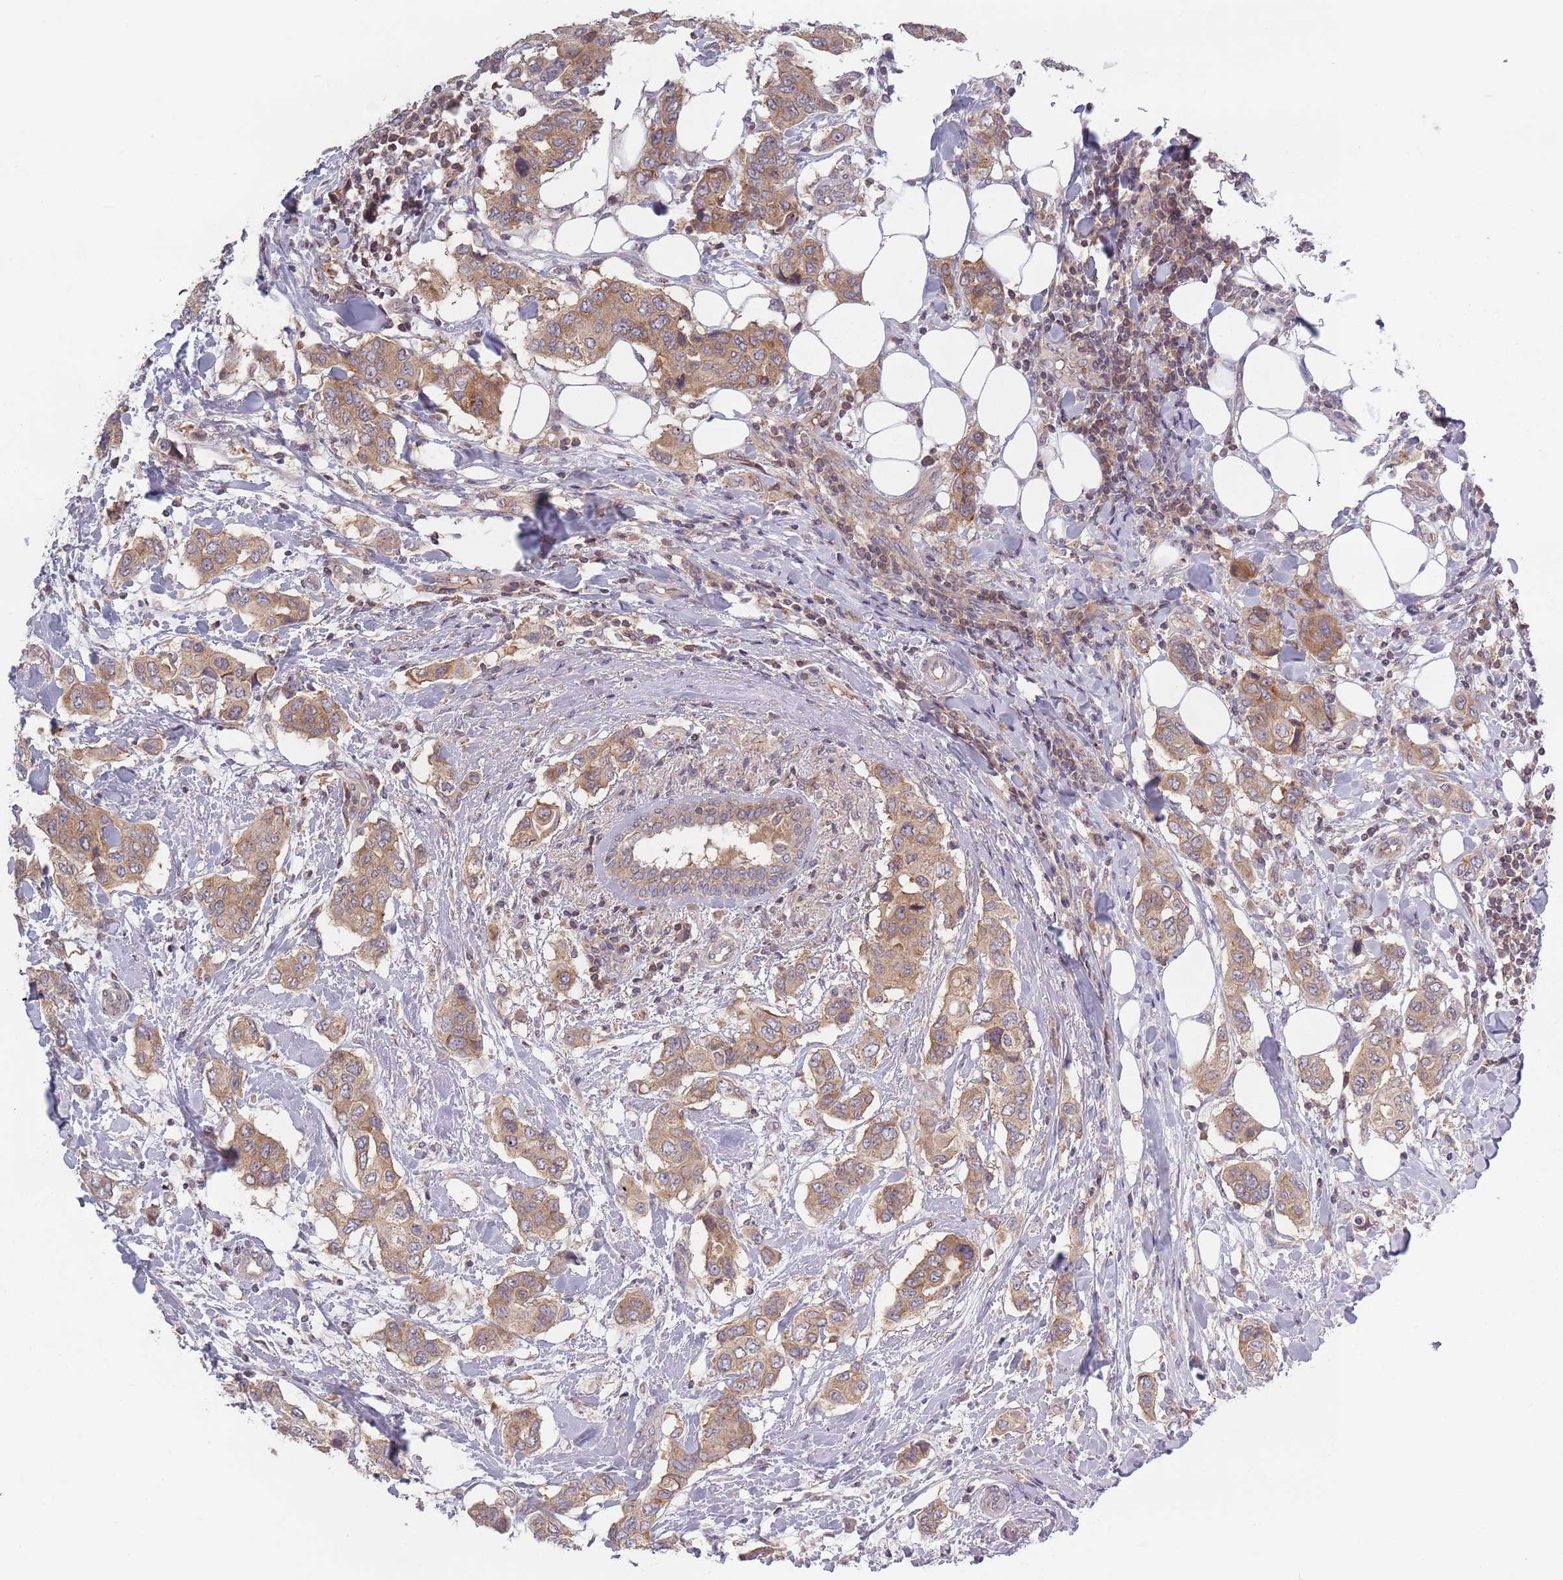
{"staining": {"intensity": "moderate", "quantity": ">75%", "location": "cytoplasmic/membranous"}, "tissue": "breast cancer", "cell_type": "Tumor cells", "image_type": "cancer", "snomed": [{"axis": "morphology", "description": "Lobular carcinoma"}, {"axis": "topography", "description": "Breast"}], "caption": "Brown immunohistochemical staining in lobular carcinoma (breast) reveals moderate cytoplasmic/membranous positivity in approximately >75% of tumor cells.", "gene": "ASB13", "patient": {"sex": "female", "age": 51}}